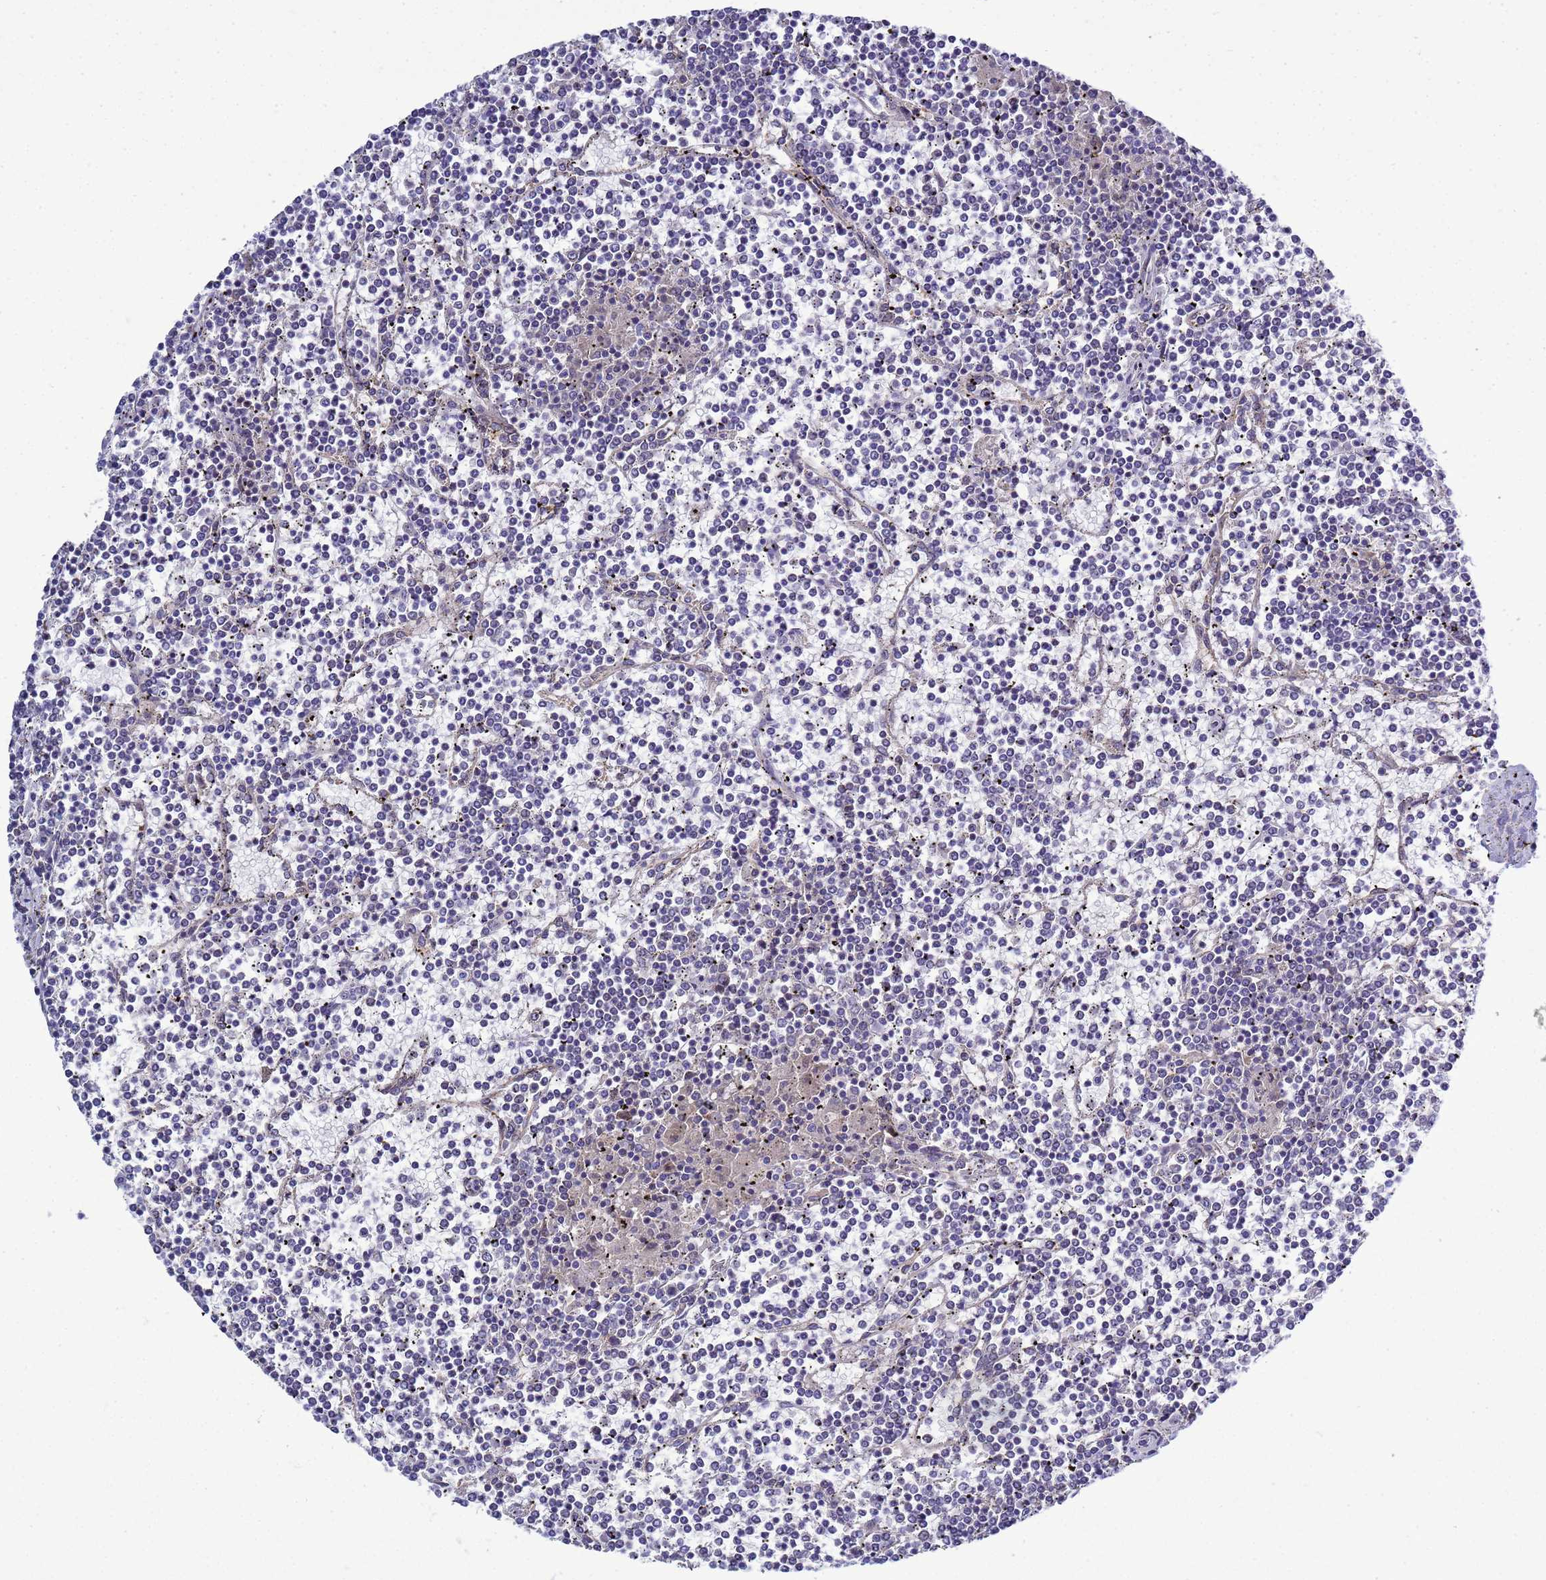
{"staining": {"intensity": "negative", "quantity": "none", "location": "none"}, "tissue": "lymphoma", "cell_type": "Tumor cells", "image_type": "cancer", "snomed": [{"axis": "morphology", "description": "Malignant lymphoma, non-Hodgkin's type, Low grade"}, {"axis": "topography", "description": "Spleen"}], "caption": "The immunohistochemistry image has no significant staining in tumor cells of lymphoma tissue. (DAB (3,3'-diaminobenzidine) IHC, high magnification).", "gene": "MON1B", "patient": {"sex": "female", "age": 19}}